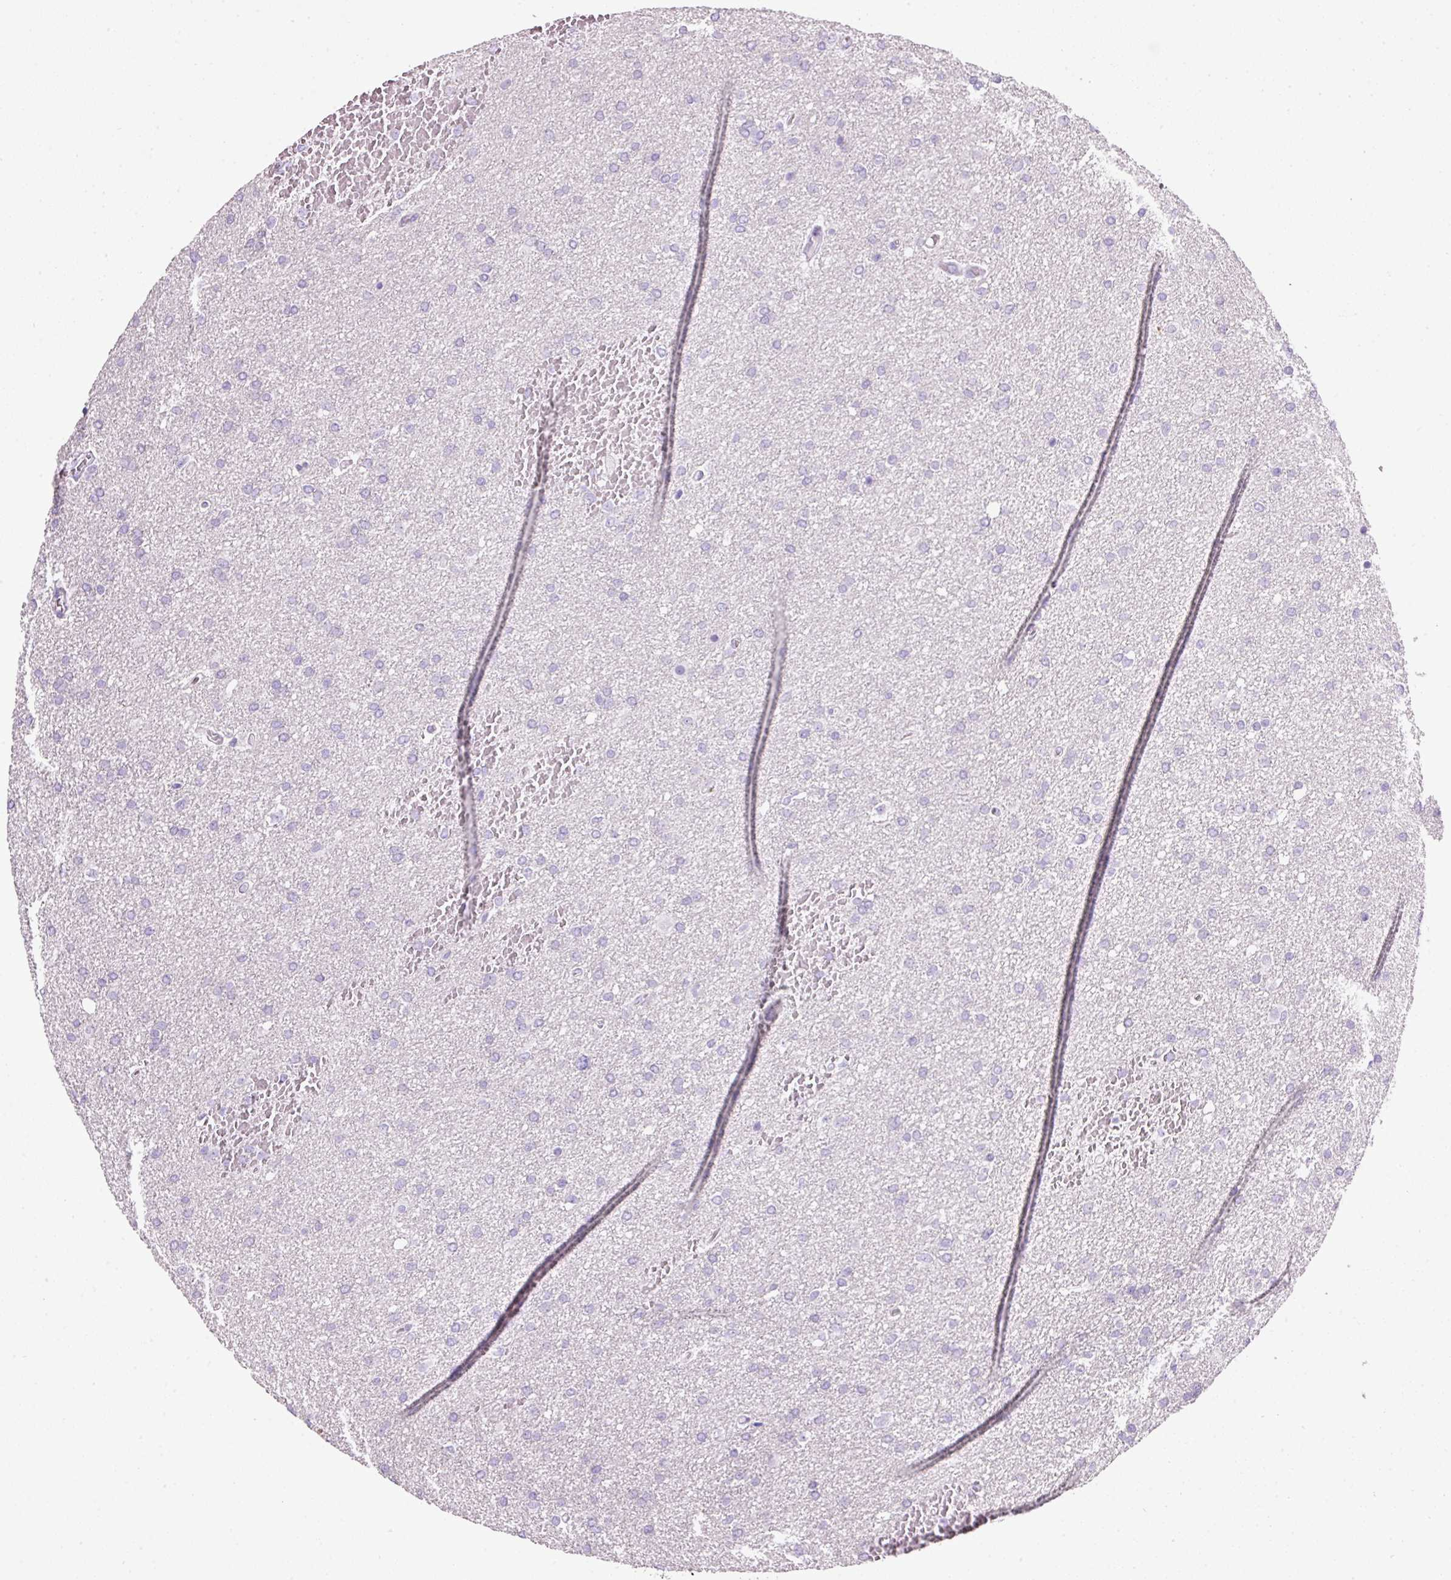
{"staining": {"intensity": "negative", "quantity": "none", "location": "none"}, "tissue": "glioma", "cell_type": "Tumor cells", "image_type": "cancer", "snomed": [{"axis": "morphology", "description": "Glioma, malignant, High grade"}, {"axis": "topography", "description": "Cerebral cortex"}], "caption": "Micrograph shows no significant protein positivity in tumor cells of glioma. Nuclei are stained in blue.", "gene": "BSND", "patient": {"sex": "female", "age": 36}}